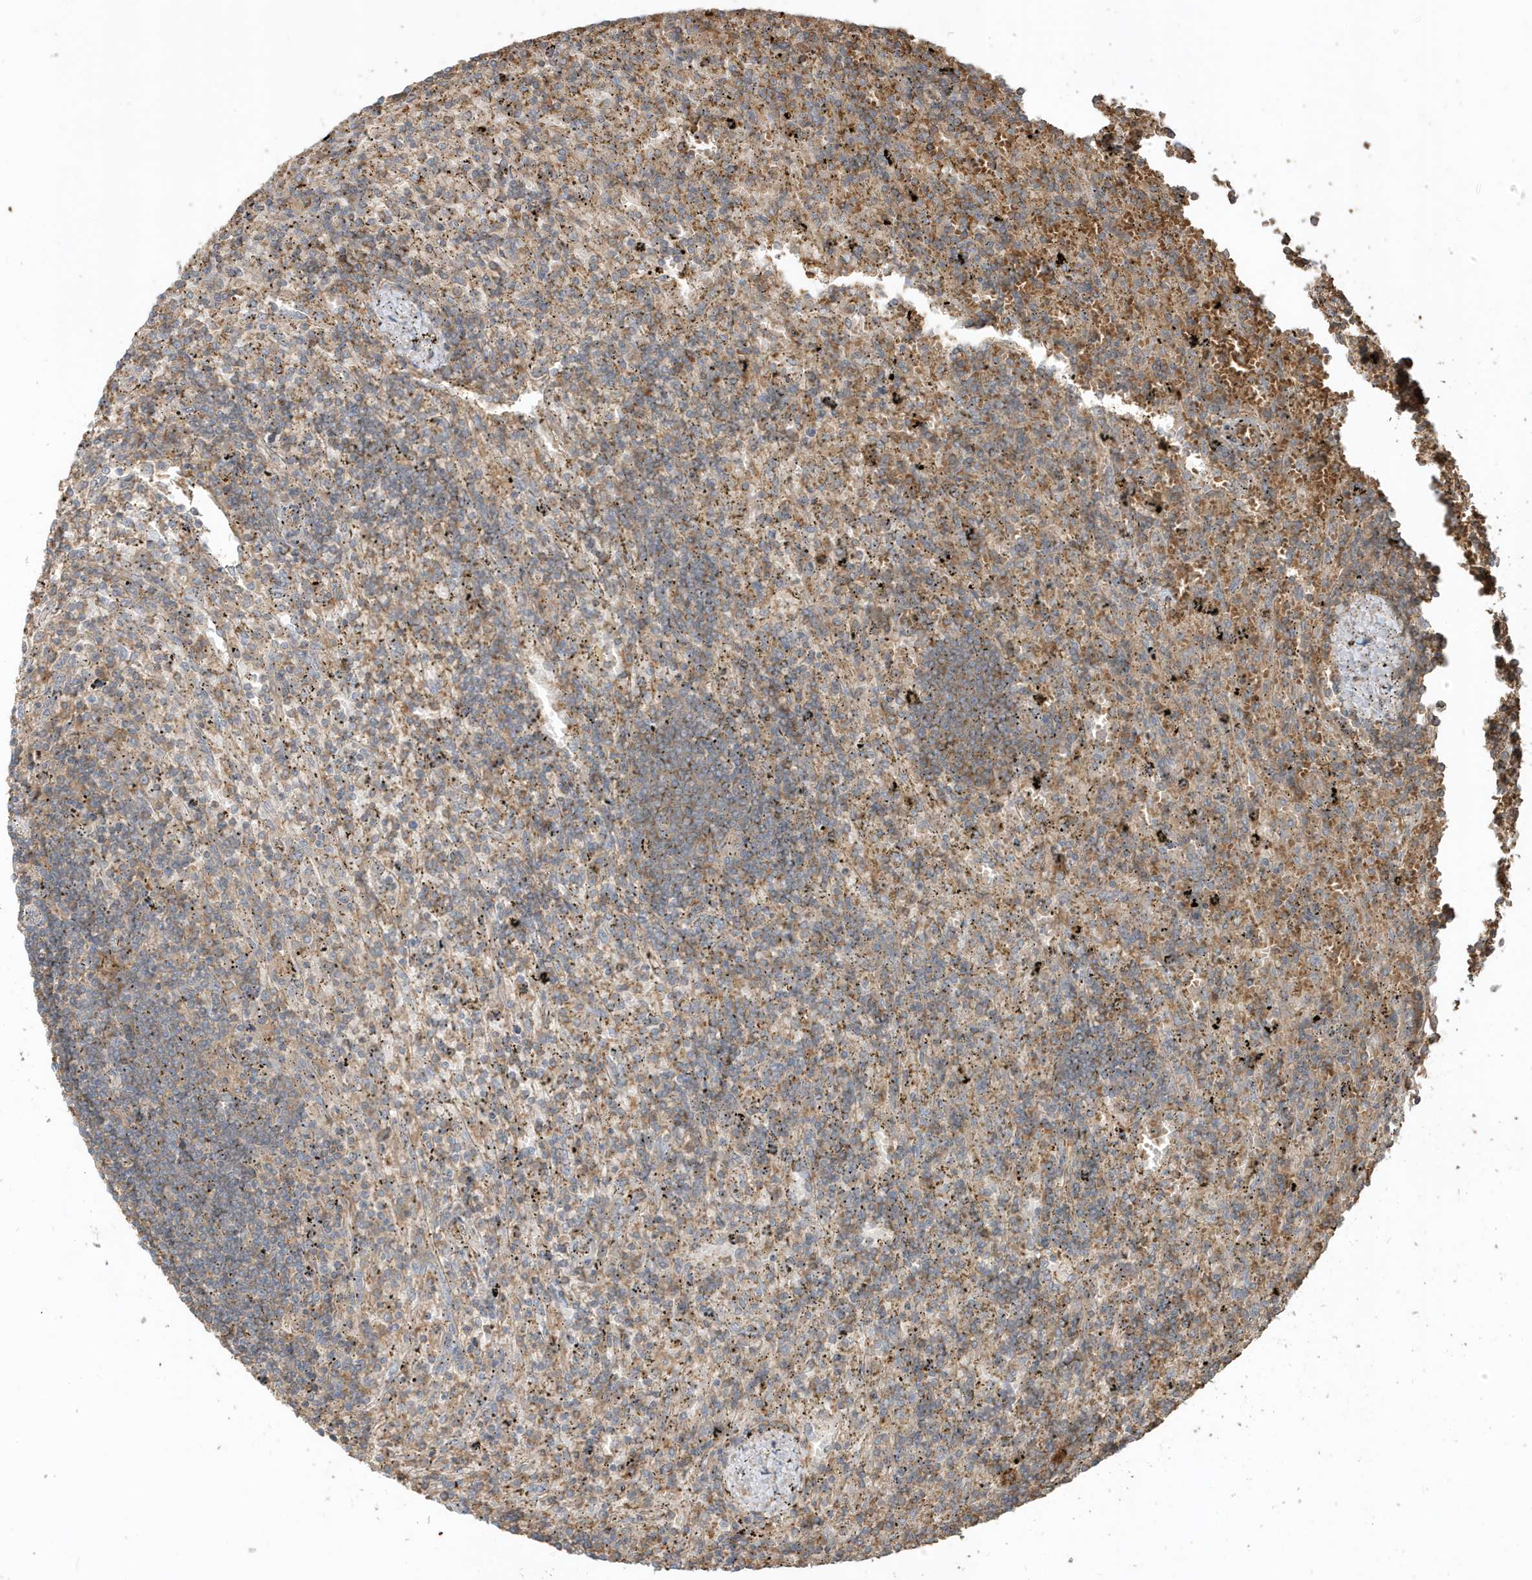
{"staining": {"intensity": "weak", "quantity": "25%-75%", "location": "cytoplasmic/membranous"}, "tissue": "lymphoma", "cell_type": "Tumor cells", "image_type": "cancer", "snomed": [{"axis": "morphology", "description": "Malignant lymphoma, non-Hodgkin's type, Low grade"}, {"axis": "topography", "description": "Spleen"}], "caption": "A histopathology image of low-grade malignant lymphoma, non-Hodgkin's type stained for a protein exhibits weak cytoplasmic/membranous brown staining in tumor cells.", "gene": "ZBTB8A", "patient": {"sex": "male", "age": 76}}